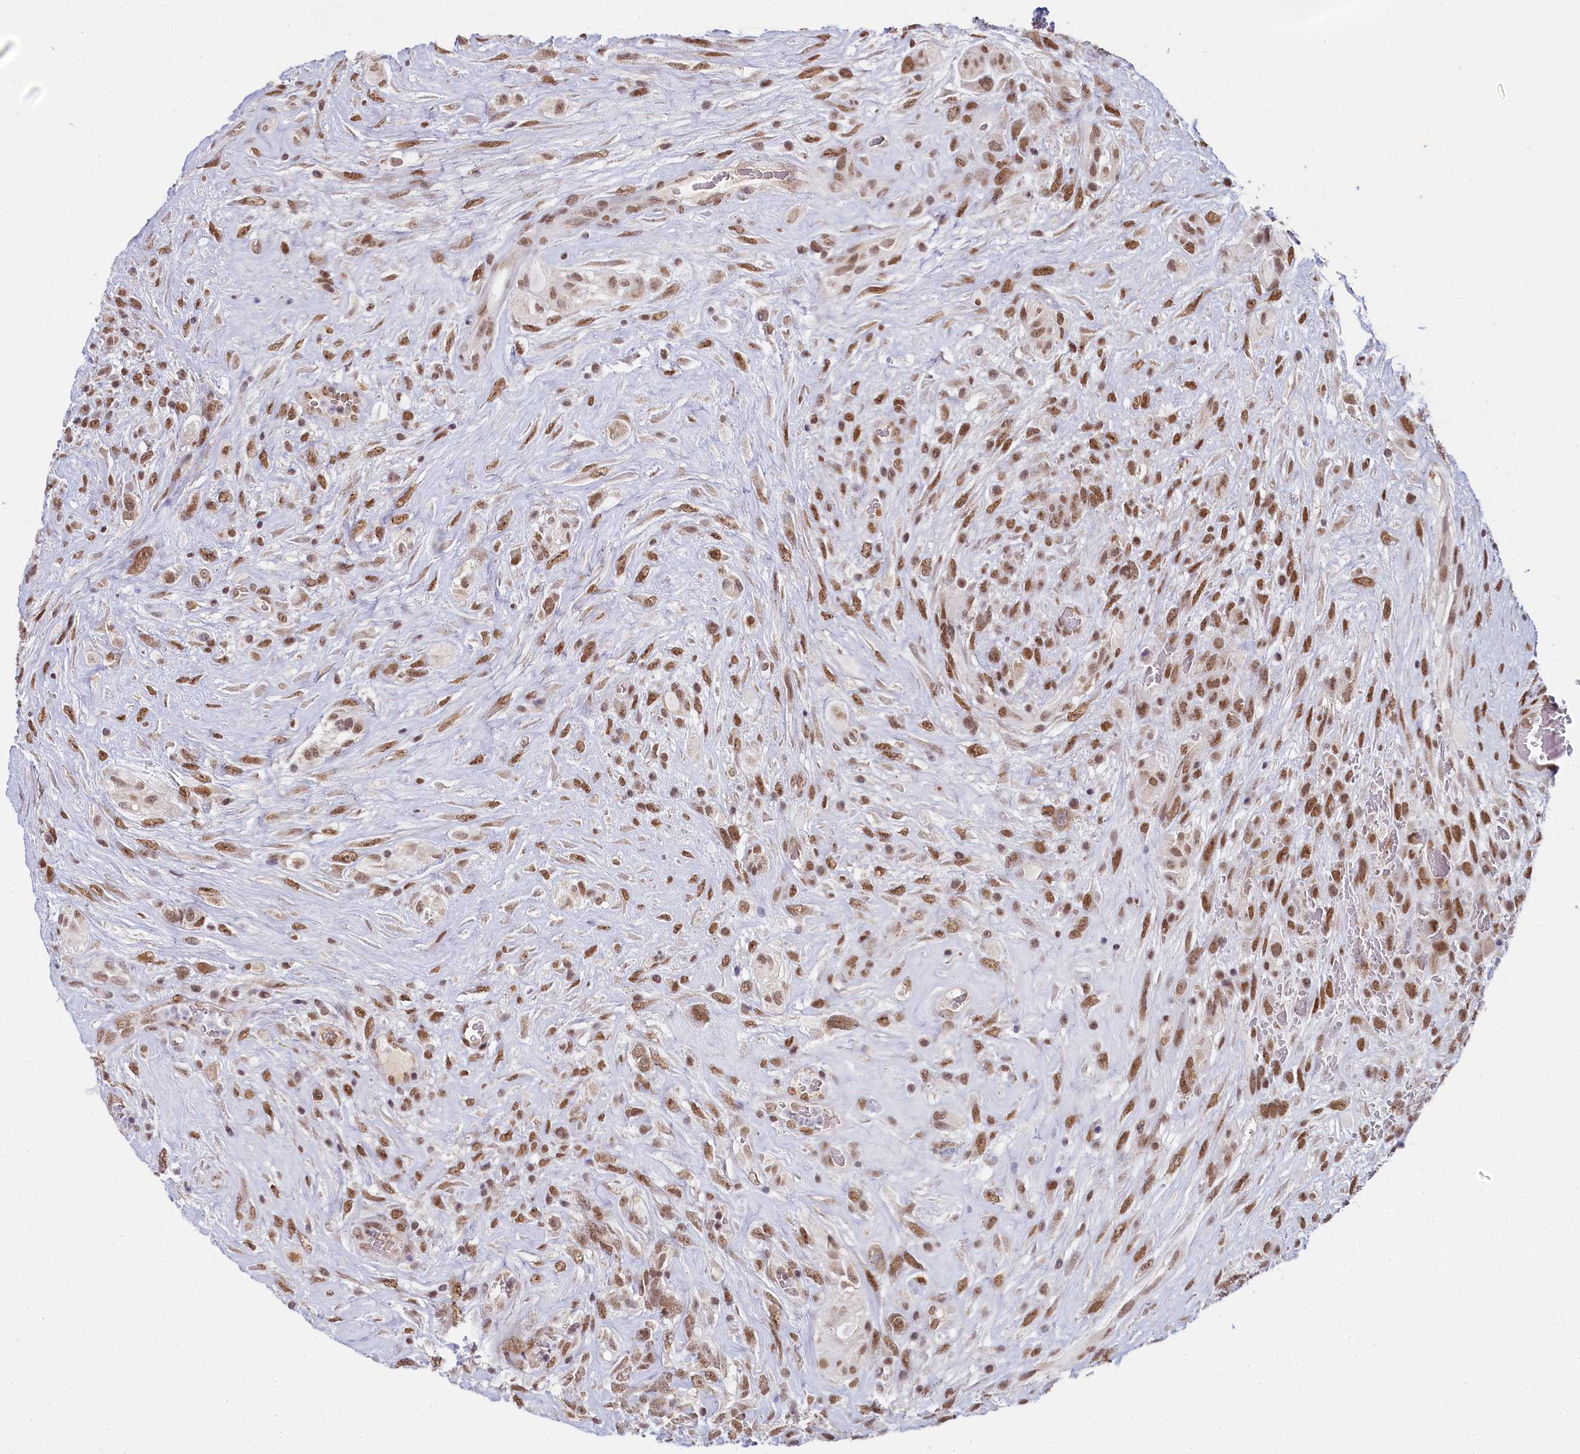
{"staining": {"intensity": "moderate", "quantity": ">75%", "location": "nuclear"}, "tissue": "glioma", "cell_type": "Tumor cells", "image_type": "cancer", "snomed": [{"axis": "morphology", "description": "Glioma, malignant, High grade"}, {"axis": "topography", "description": "Brain"}], "caption": "High-magnification brightfield microscopy of high-grade glioma (malignant) stained with DAB (brown) and counterstained with hematoxylin (blue). tumor cells exhibit moderate nuclear expression is identified in about>75% of cells.", "gene": "PPHLN1", "patient": {"sex": "male", "age": 61}}